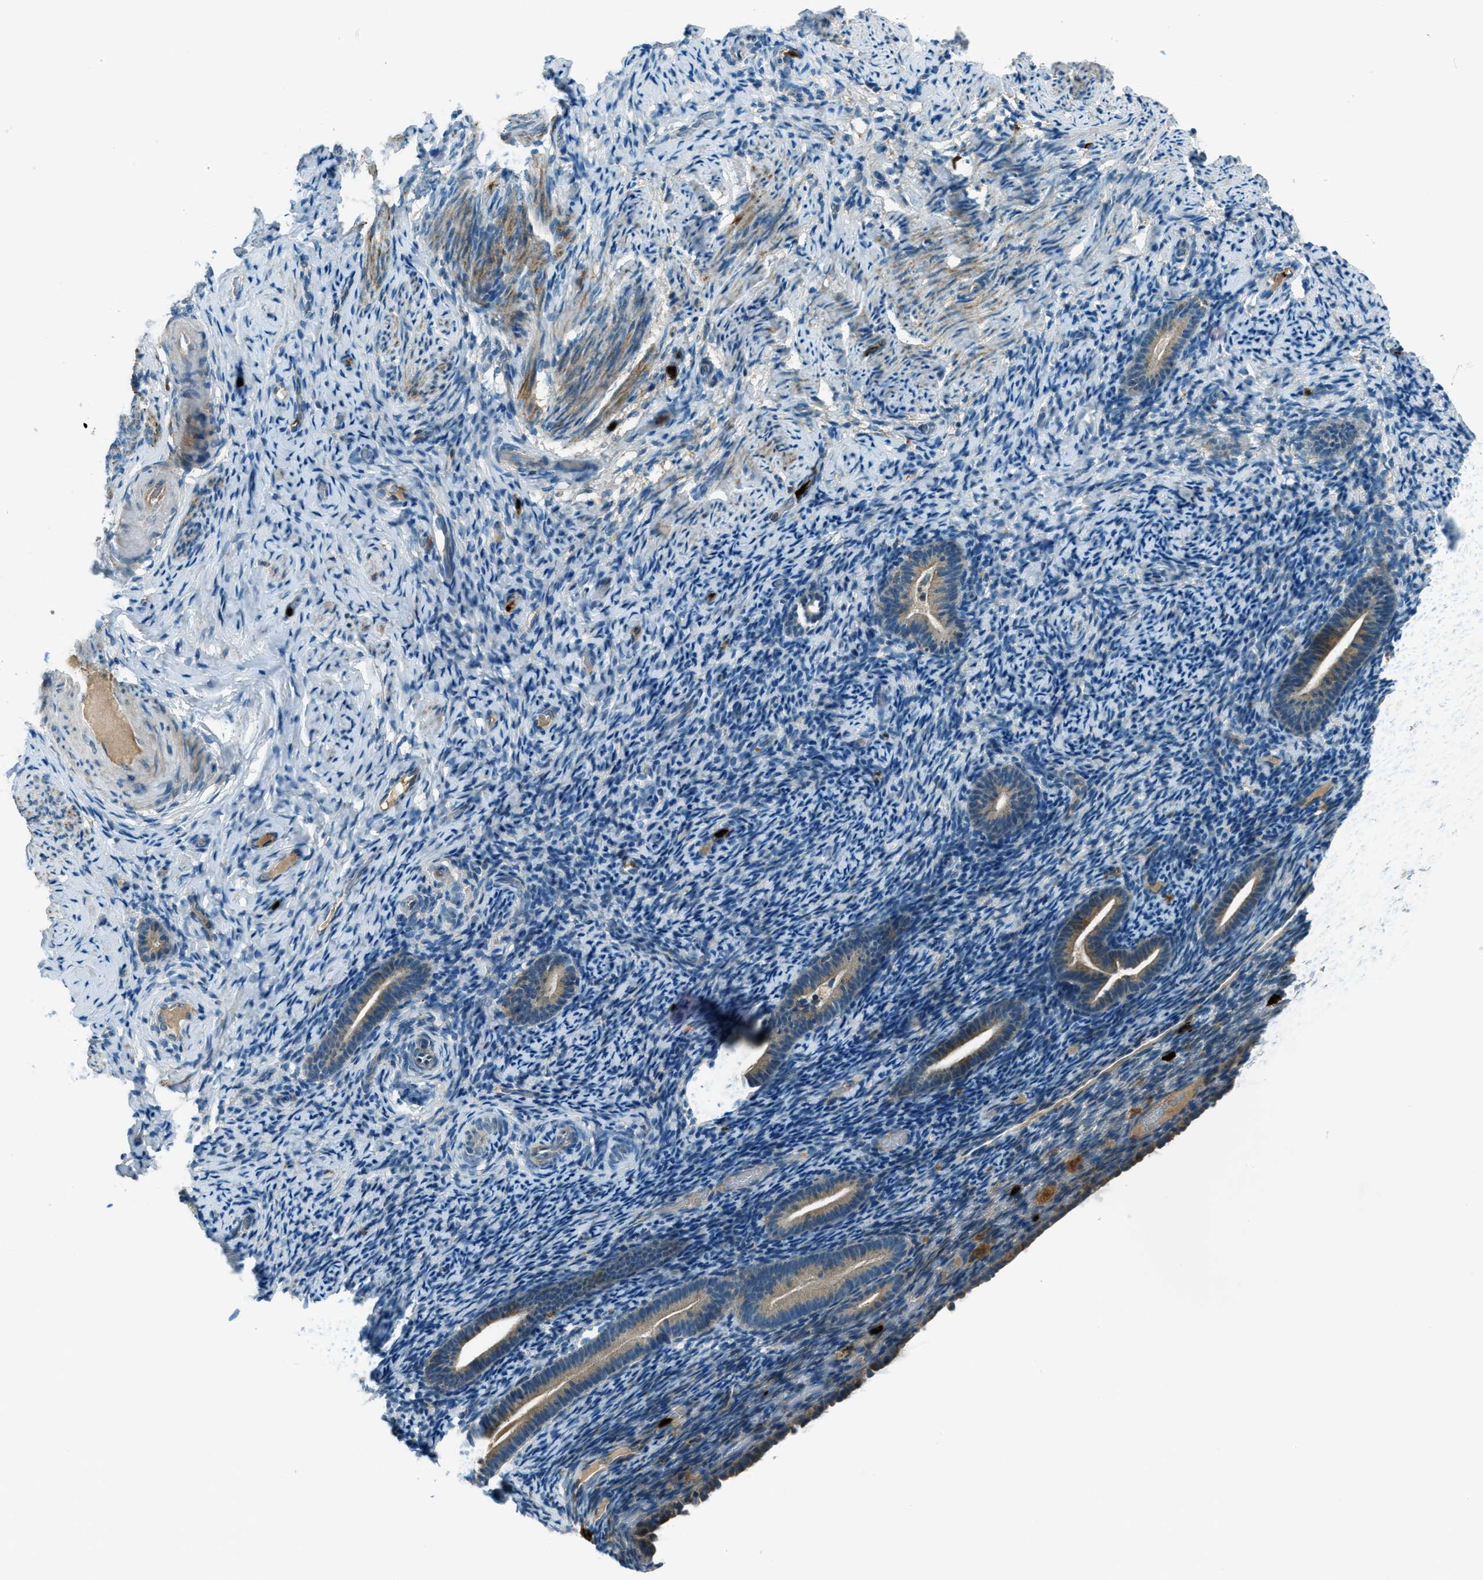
{"staining": {"intensity": "weak", "quantity": "<25%", "location": "cytoplasmic/membranous"}, "tissue": "endometrium", "cell_type": "Cells in endometrial stroma", "image_type": "normal", "snomed": [{"axis": "morphology", "description": "Normal tissue, NOS"}, {"axis": "topography", "description": "Endometrium"}], "caption": "Immunohistochemistry (IHC) histopathology image of benign endometrium: human endometrium stained with DAB displays no significant protein positivity in cells in endometrial stroma.", "gene": "FAR1", "patient": {"sex": "female", "age": 51}}